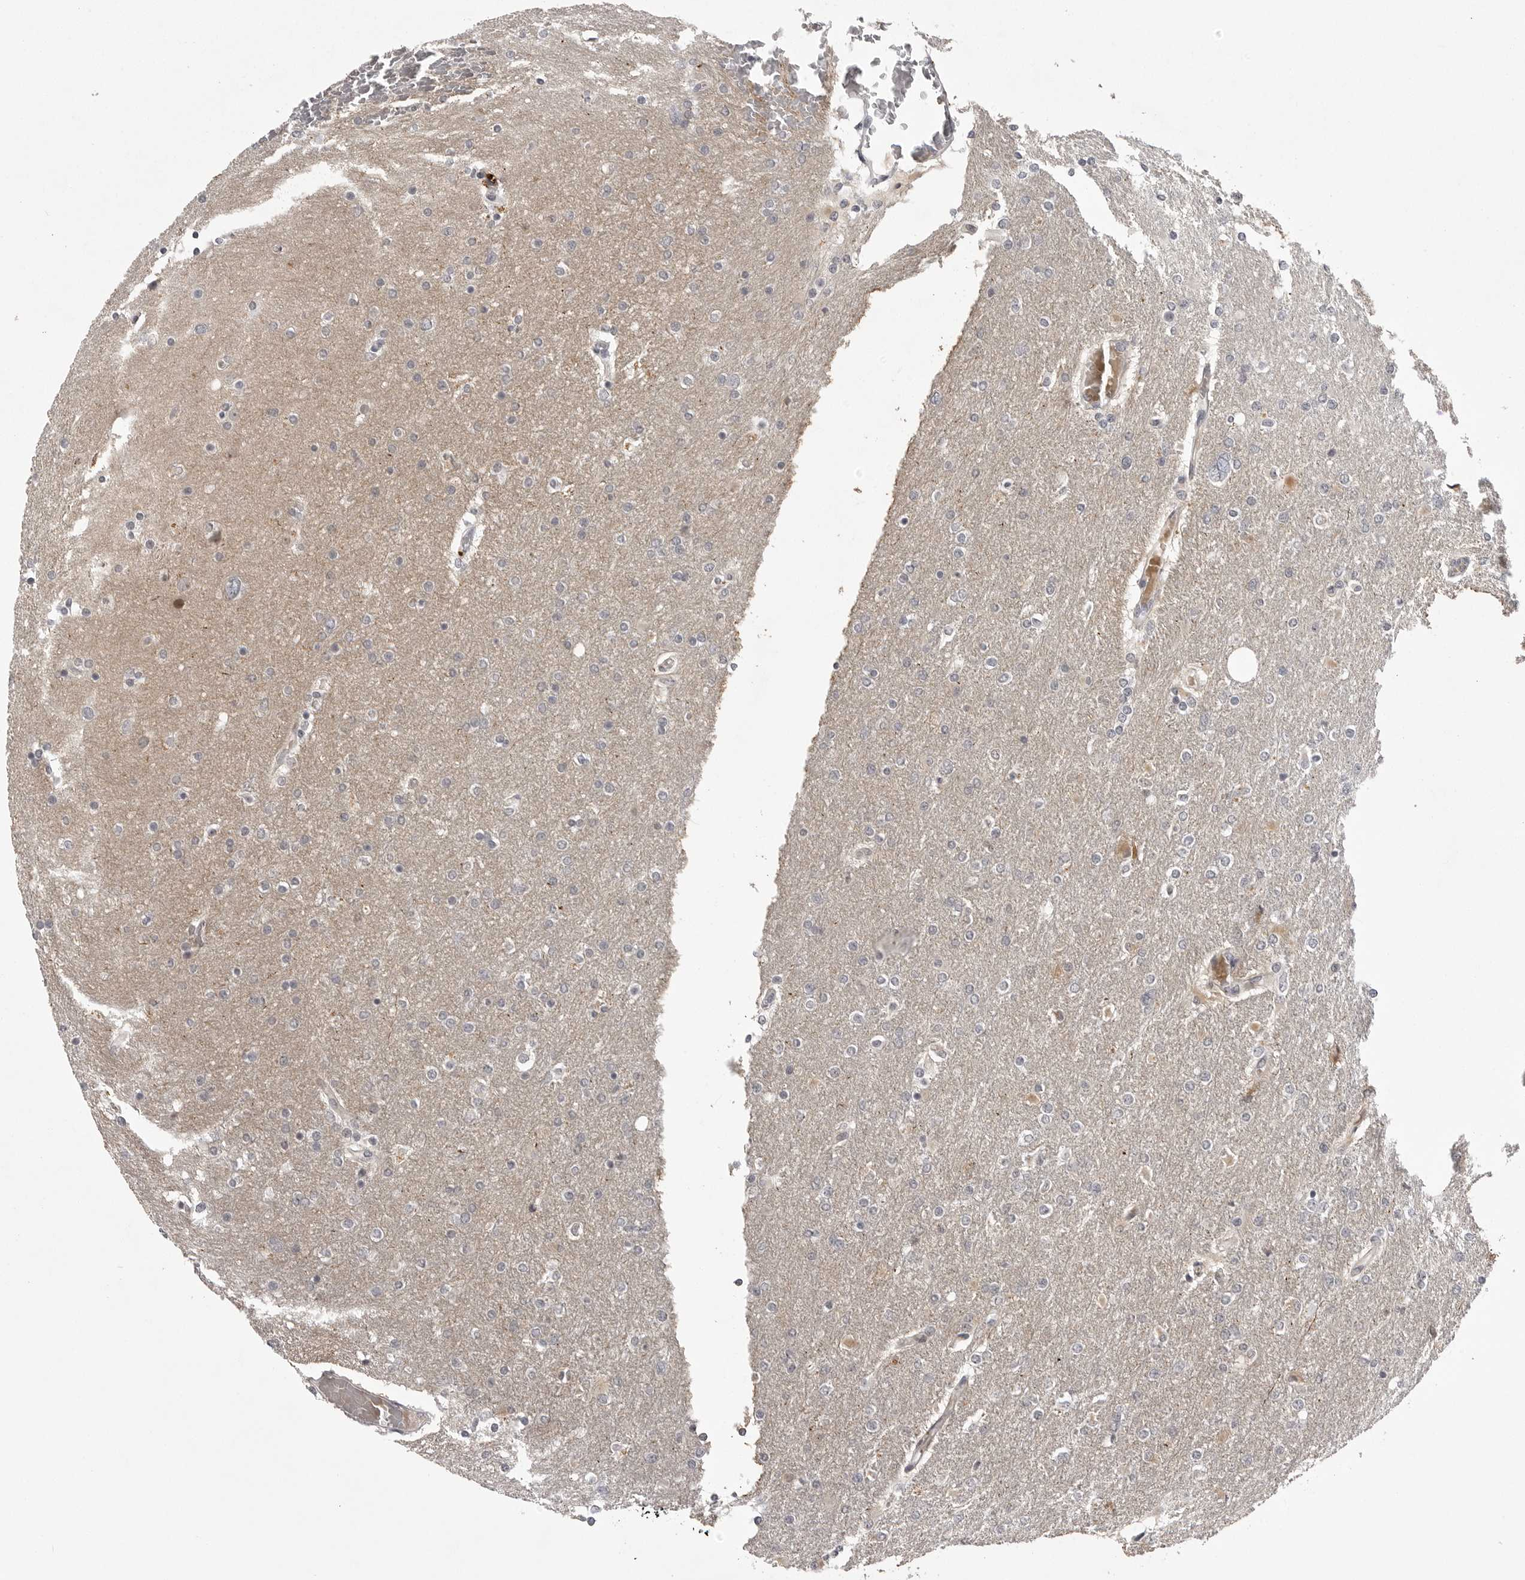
{"staining": {"intensity": "negative", "quantity": "none", "location": "none"}, "tissue": "glioma", "cell_type": "Tumor cells", "image_type": "cancer", "snomed": [{"axis": "morphology", "description": "Glioma, malignant, High grade"}, {"axis": "topography", "description": "Cerebral cortex"}], "caption": "Immunohistochemistry histopathology image of malignant glioma (high-grade) stained for a protein (brown), which shows no positivity in tumor cells. Nuclei are stained in blue.", "gene": "CD300LD", "patient": {"sex": "female", "age": 36}}